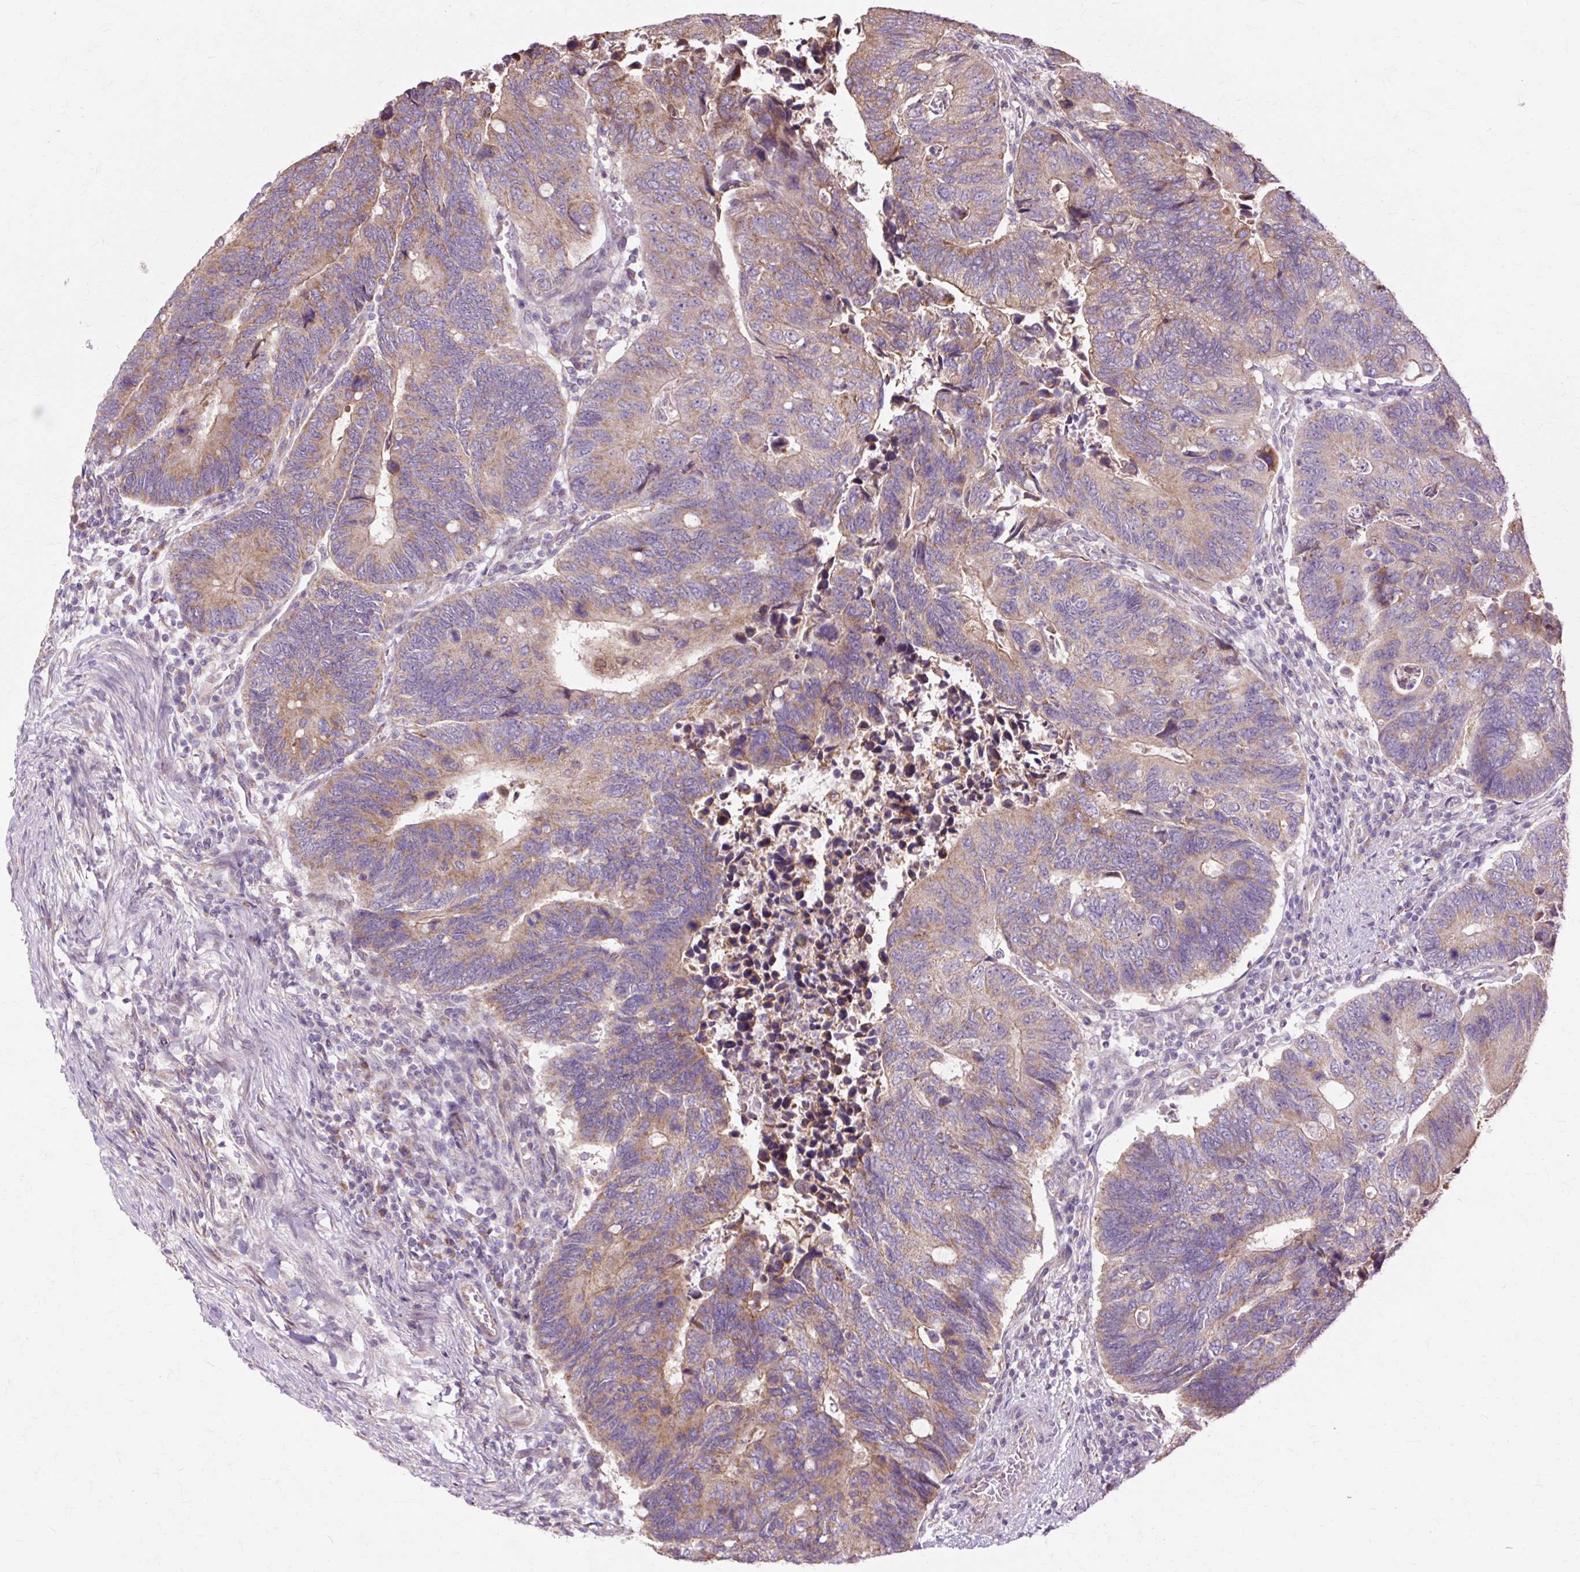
{"staining": {"intensity": "moderate", "quantity": ">75%", "location": "cytoplasmic/membranous"}, "tissue": "colorectal cancer", "cell_type": "Tumor cells", "image_type": "cancer", "snomed": [{"axis": "morphology", "description": "Adenocarcinoma, NOS"}, {"axis": "topography", "description": "Colon"}], "caption": "Immunohistochemistry (IHC) of human colorectal cancer shows medium levels of moderate cytoplasmic/membranous staining in about >75% of tumor cells.", "gene": "PDZD2", "patient": {"sex": "male", "age": 87}}